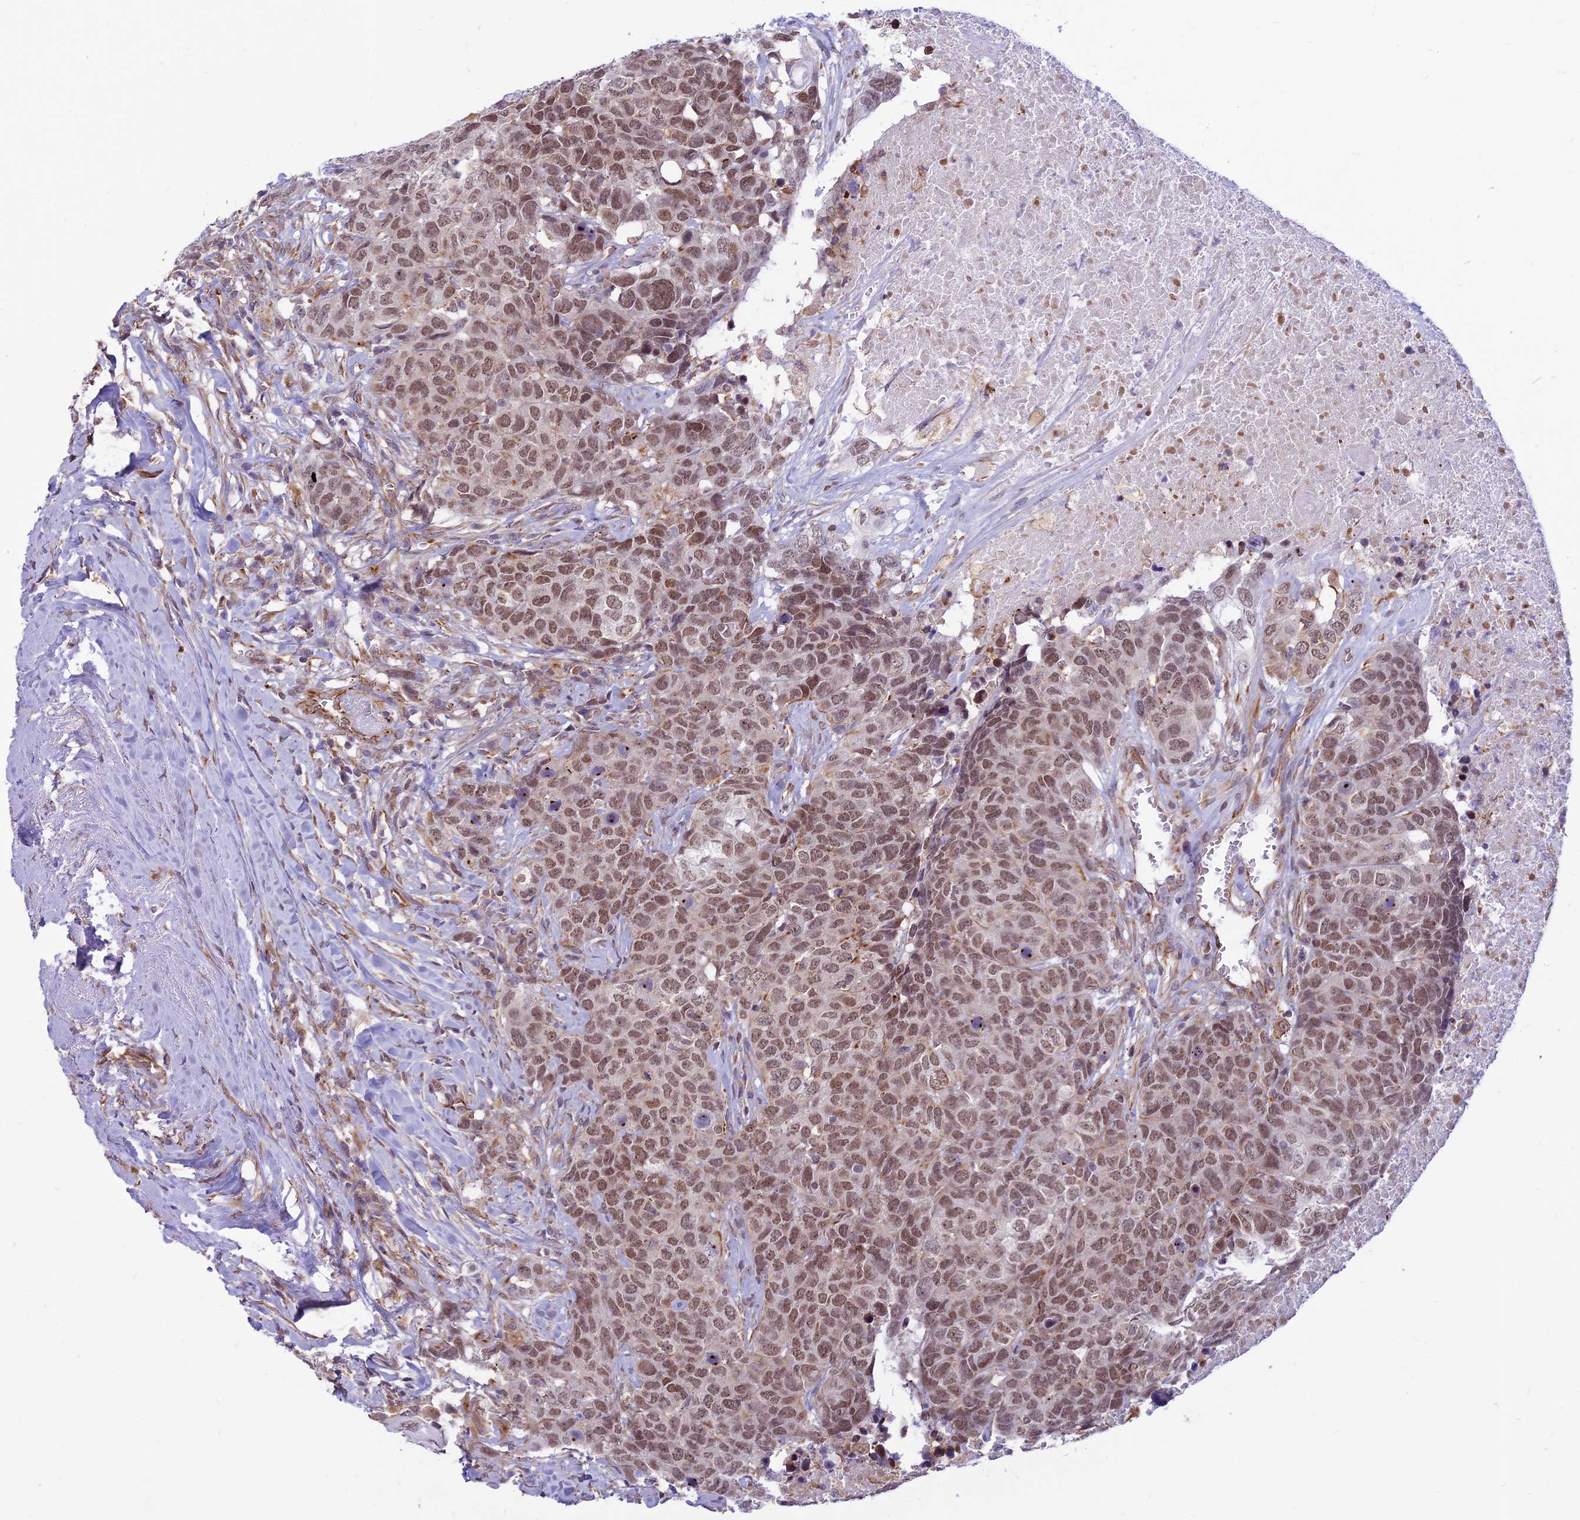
{"staining": {"intensity": "moderate", "quantity": ">75%", "location": "nuclear"}, "tissue": "head and neck cancer", "cell_type": "Tumor cells", "image_type": "cancer", "snomed": [{"axis": "morphology", "description": "Squamous cell carcinoma, NOS"}, {"axis": "topography", "description": "Head-Neck"}], "caption": "Head and neck squamous cell carcinoma stained with DAB (3,3'-diaminobenzidine) IHC shows medium levels of moderate nuclear expression in about >75% of tumor cells.", "gene": "SAPCD2", "patient": {"sex": "male", "age": 66}}